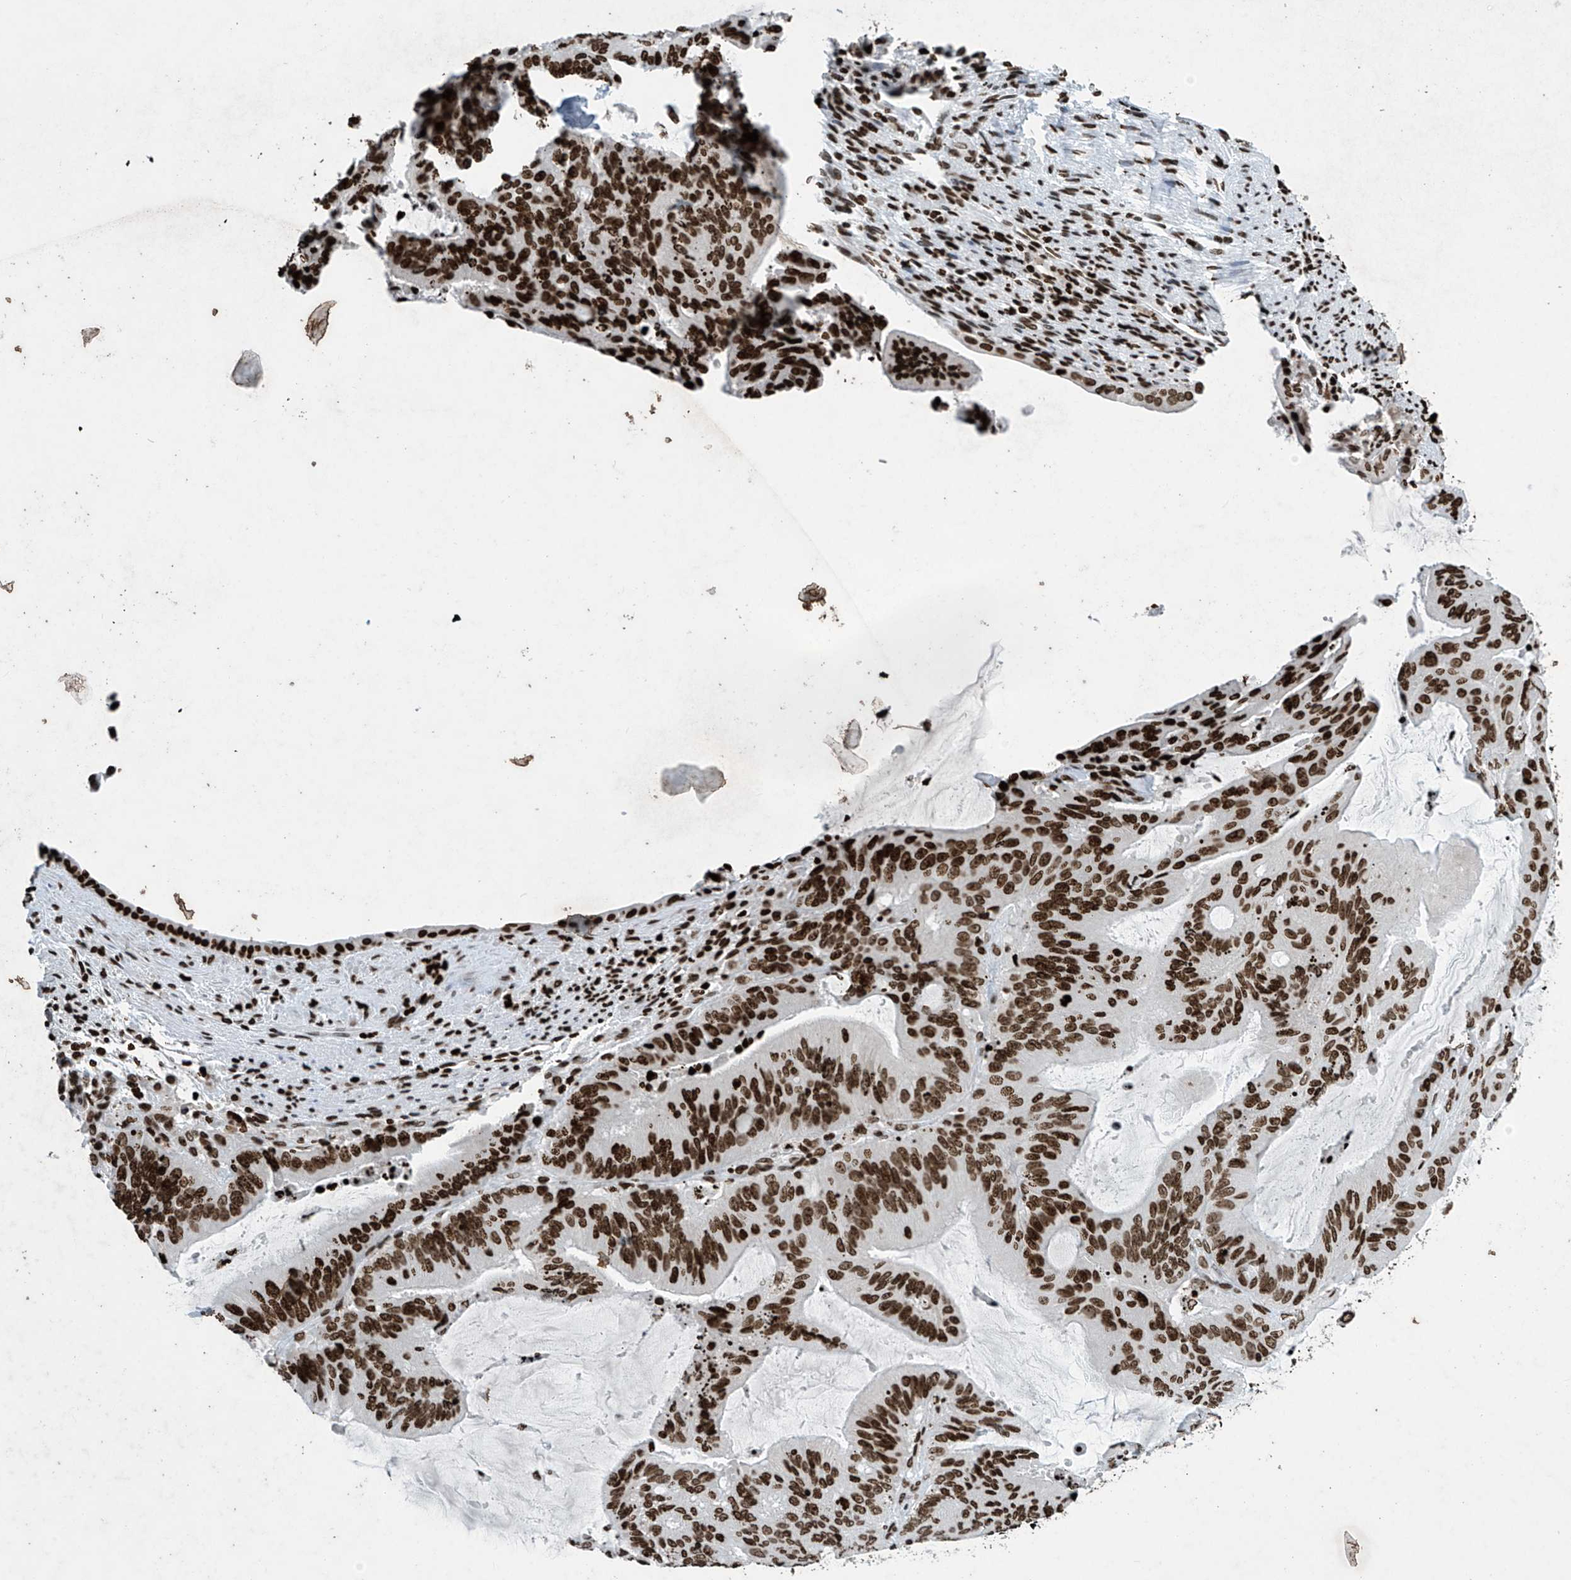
{"staining": {"intensity": "strong", "quantity": ">75%", "location": "nuclear"}, "tissue": "liver cancer", "cell_type": "Tumor cells", "image_type": "cancer", "snomed": [{"axis": "morphology", "description": "Normal tissue, NOS"}, {"axis": "morphology", "description": "Cholangiocarcinoma"}, {"axis": "topography", "description": "Liver"}, {"axis": "topography", "description": "Peripheral nerve tissue"}], "caption": "There is high levels of strong nuclear expression in tumor cells of liver cancer, as demonstrated by immunohistochemical staining (brown color).", "gene": "H4C16", "patient": {"sex": "female", "age": 73}}